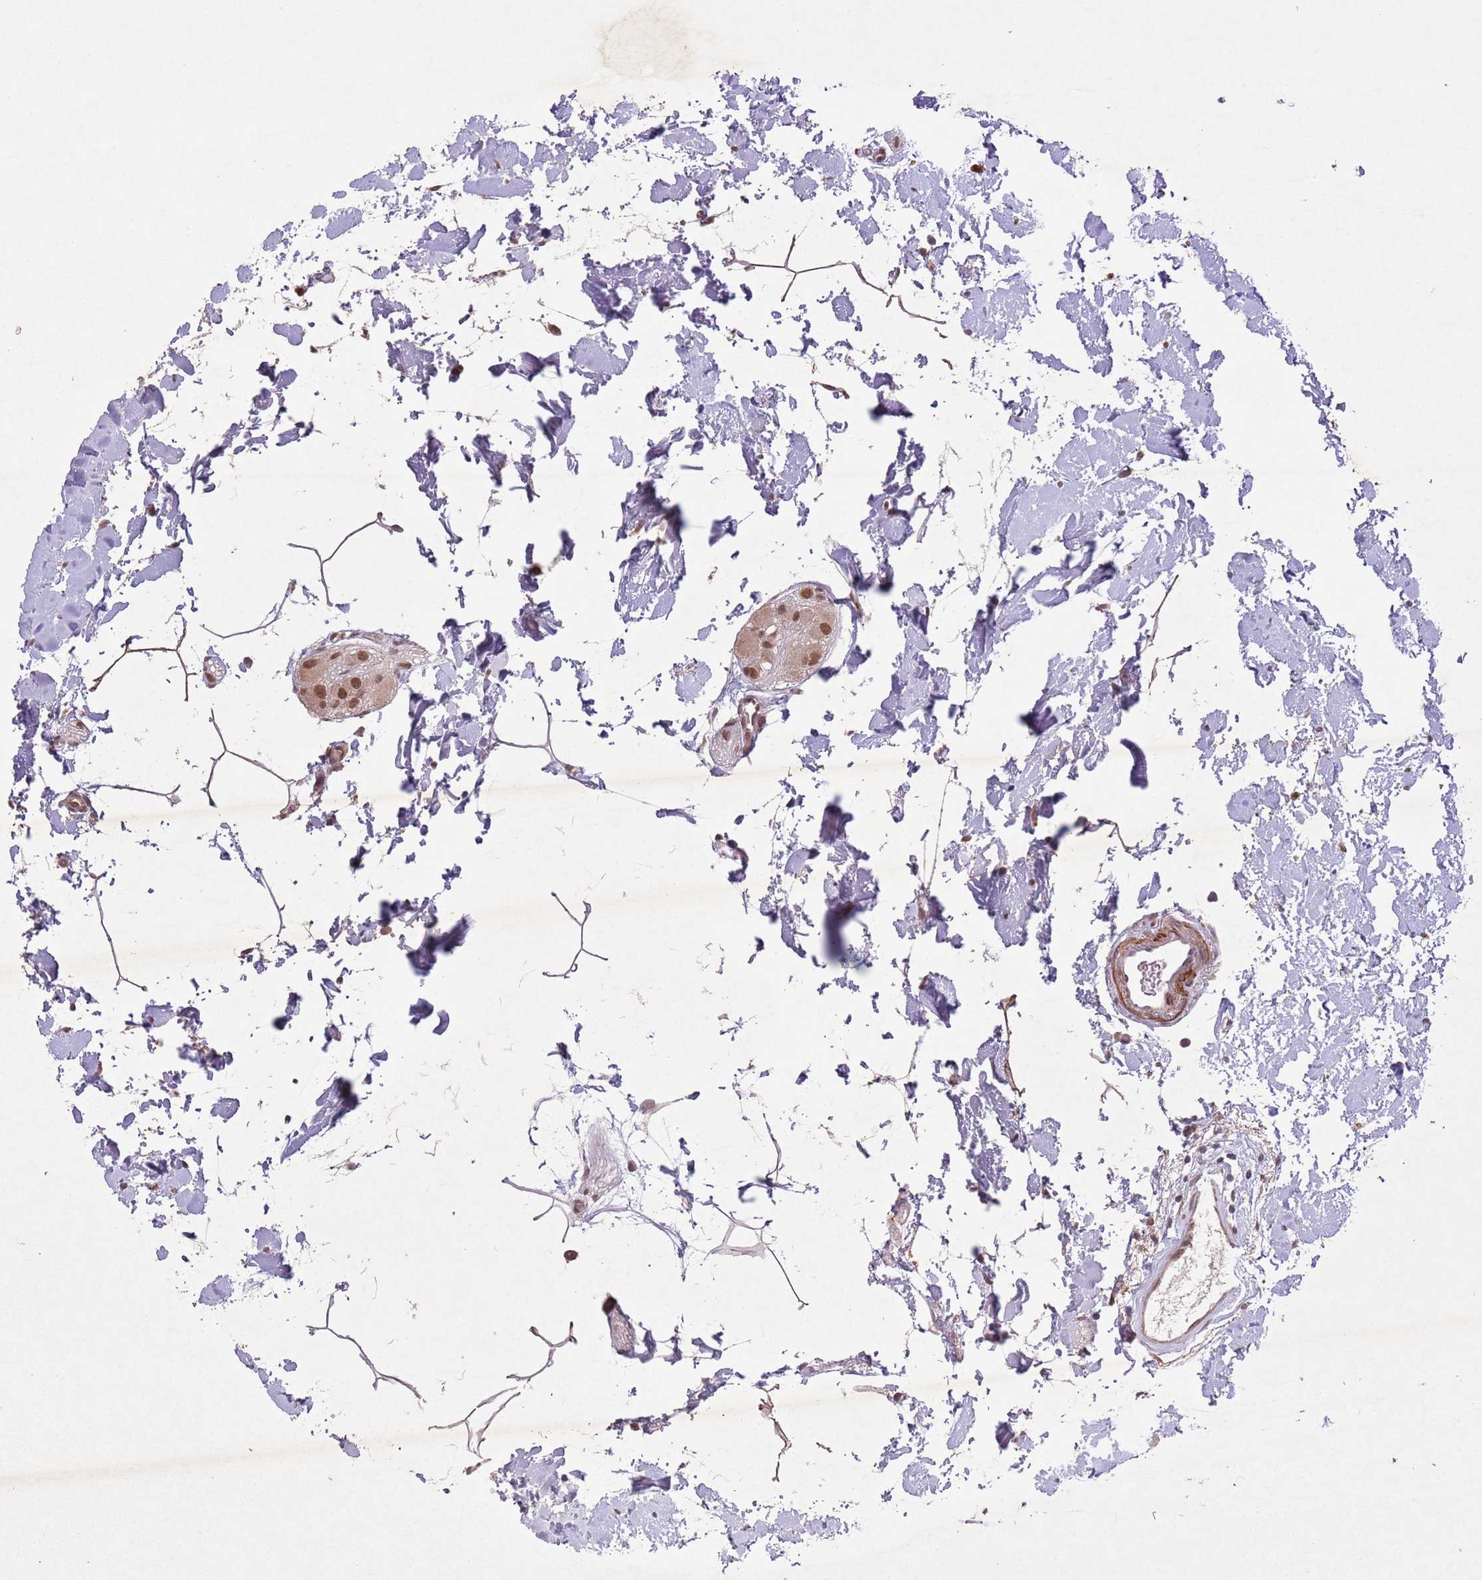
{"staining": {"intensity": "moderate", "quantity": ">75%", "location": "cytoplasmic/membranous,nuclear"}, "tissue": "colon", "cell_type": "Endothelial cells", "image_type": "normal", "snomed": [{"axis": "morphology", "description": "Normal tissue, NOS"}, {"axis": "topography", "description": "Colon"}], "caption": "Protein analysis of normal colon reveals moderate cytoplasmic/membranous,nuclear expression in about >75% of endothelial cells. (Brightfield microscopy of DAB IHC at high magnification).", "gene": "CCNI", "patient": {"sex": "female", "age": 84}}